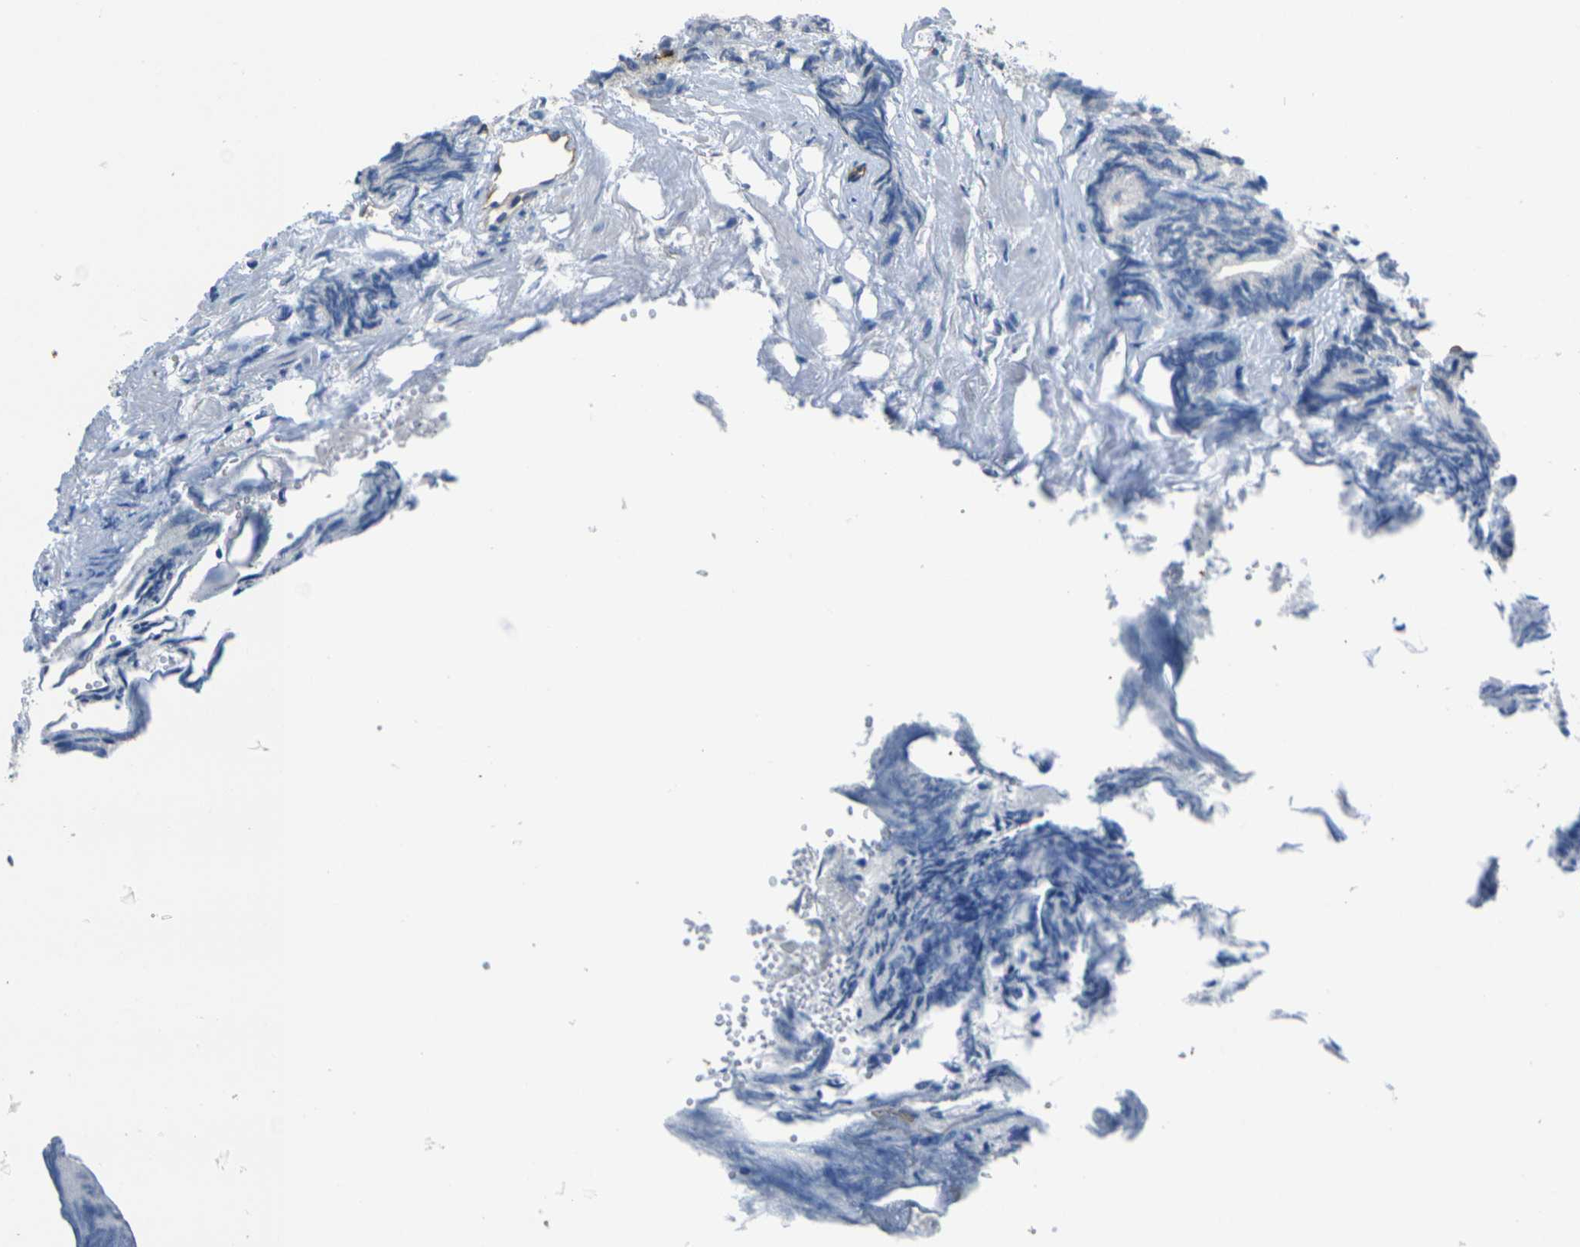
{"staining": {"intensity": "negative", "quantity": "none", "location": "none"}, "tissue": "prostate cancer", "cell_type": "Tumor cells", "image_type": "cancer", "snomed": [{"axis": "morphology", "description": "Adenocarcinoma, Low grade"}, {"axis": "topography", "description": "Prostate"}], "caption": "Tumor cells show no significant staining in prostate cancer.", "gene": "HSPA12B", "patient": {"sex": "male", "age": 89}}